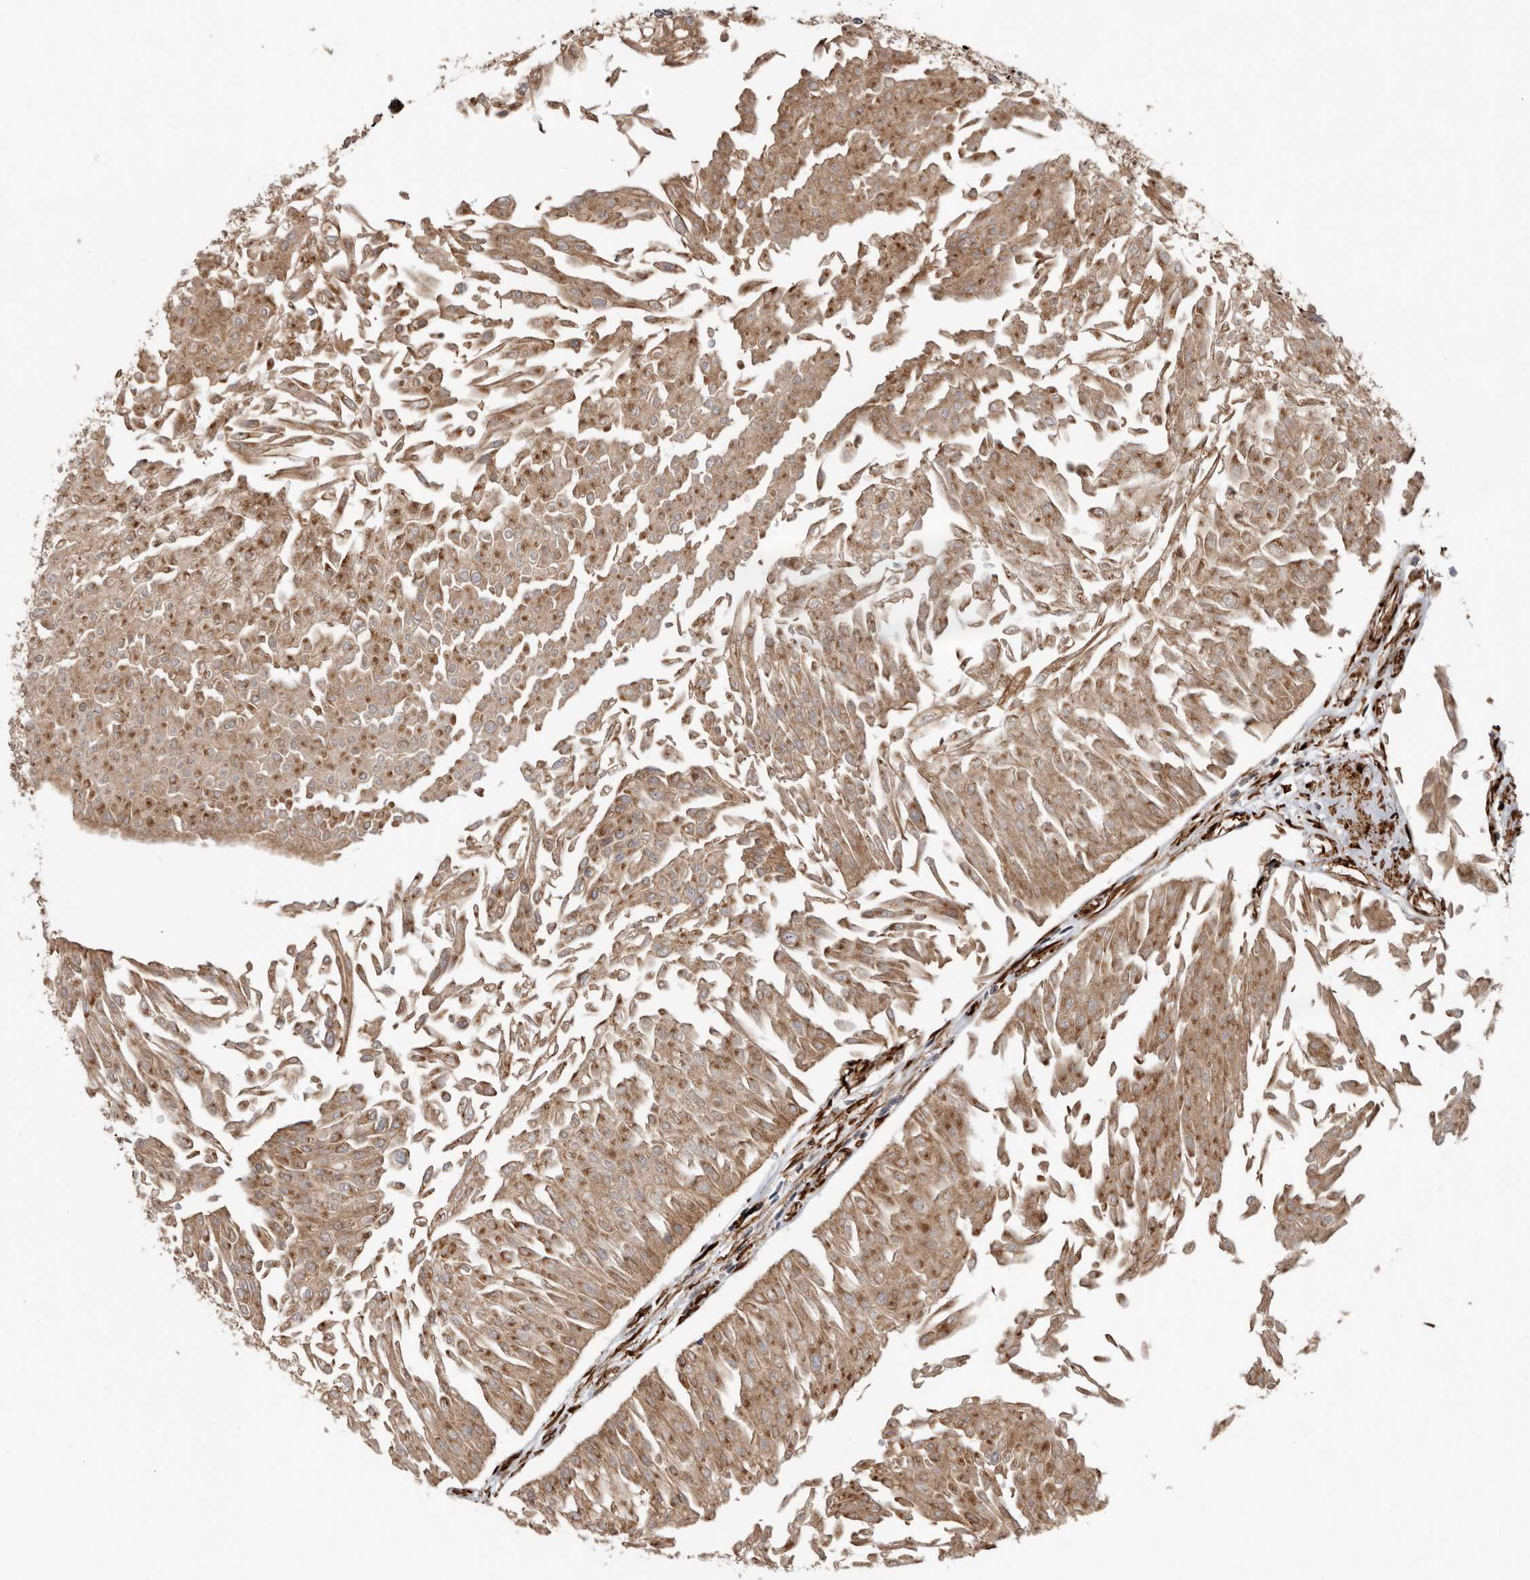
{"staining": {"intensity": "moderate", "quantity": ">75%", "location": "cytoplasmic/membranous"}, "tissue": "urothelial cancer", "cell_type": "Tumor cells", "image_type": "cancer", "snomed": [{"axis": "morphology", "description": "Urothelial carcinoma, Low grade"}, {"axis": "topography", "description": "Urinary bladder"}], "caption": "A photomicrograph of low-grade urothelial carcinoma stained for a protein reveals moderate cytoplasmic/membranous brown staining in tumor cells.", "gene": "CEP350", "patient": {"sex": "male", "age": 67}}